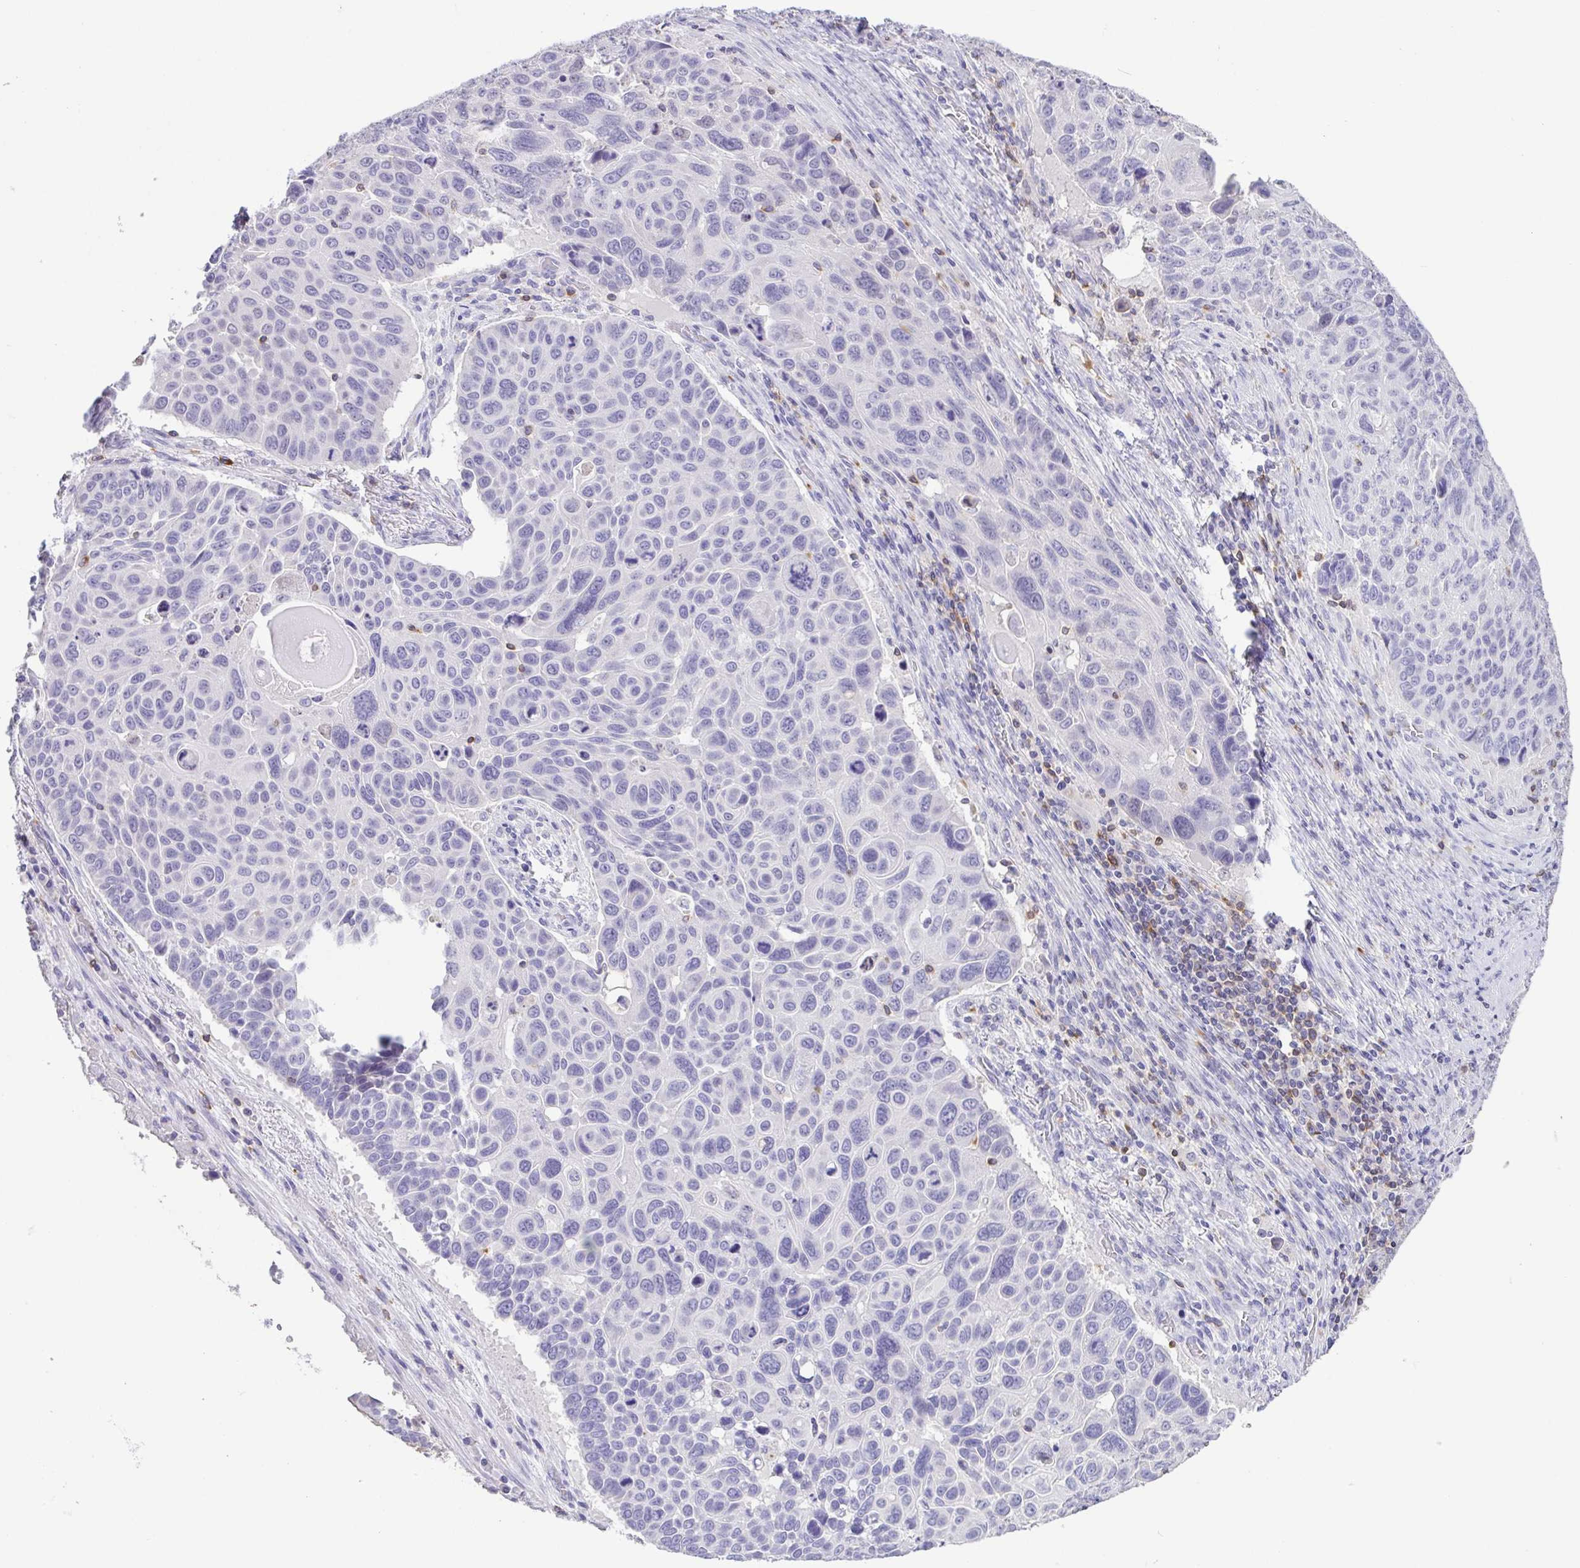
{"staining": {"intensity": "negative", "quantity": "none", "location": "none"}, "tissue": "lung cancer", "cell_type": "Tumor cells", "image_type": "cancer", "snomed": [{"axis": "morphology", "description": "Squamous cell carcinoma, NOS"}, {"axis": "topography", "description": "Lung"}], "caption": "Photomicrograph shows no protein staining in tumor cells of lung cancer (squamous cell carcinoma) tissue.", "gene": "PGLYRP1", "patient": {"sex": "male", "age": 68}}